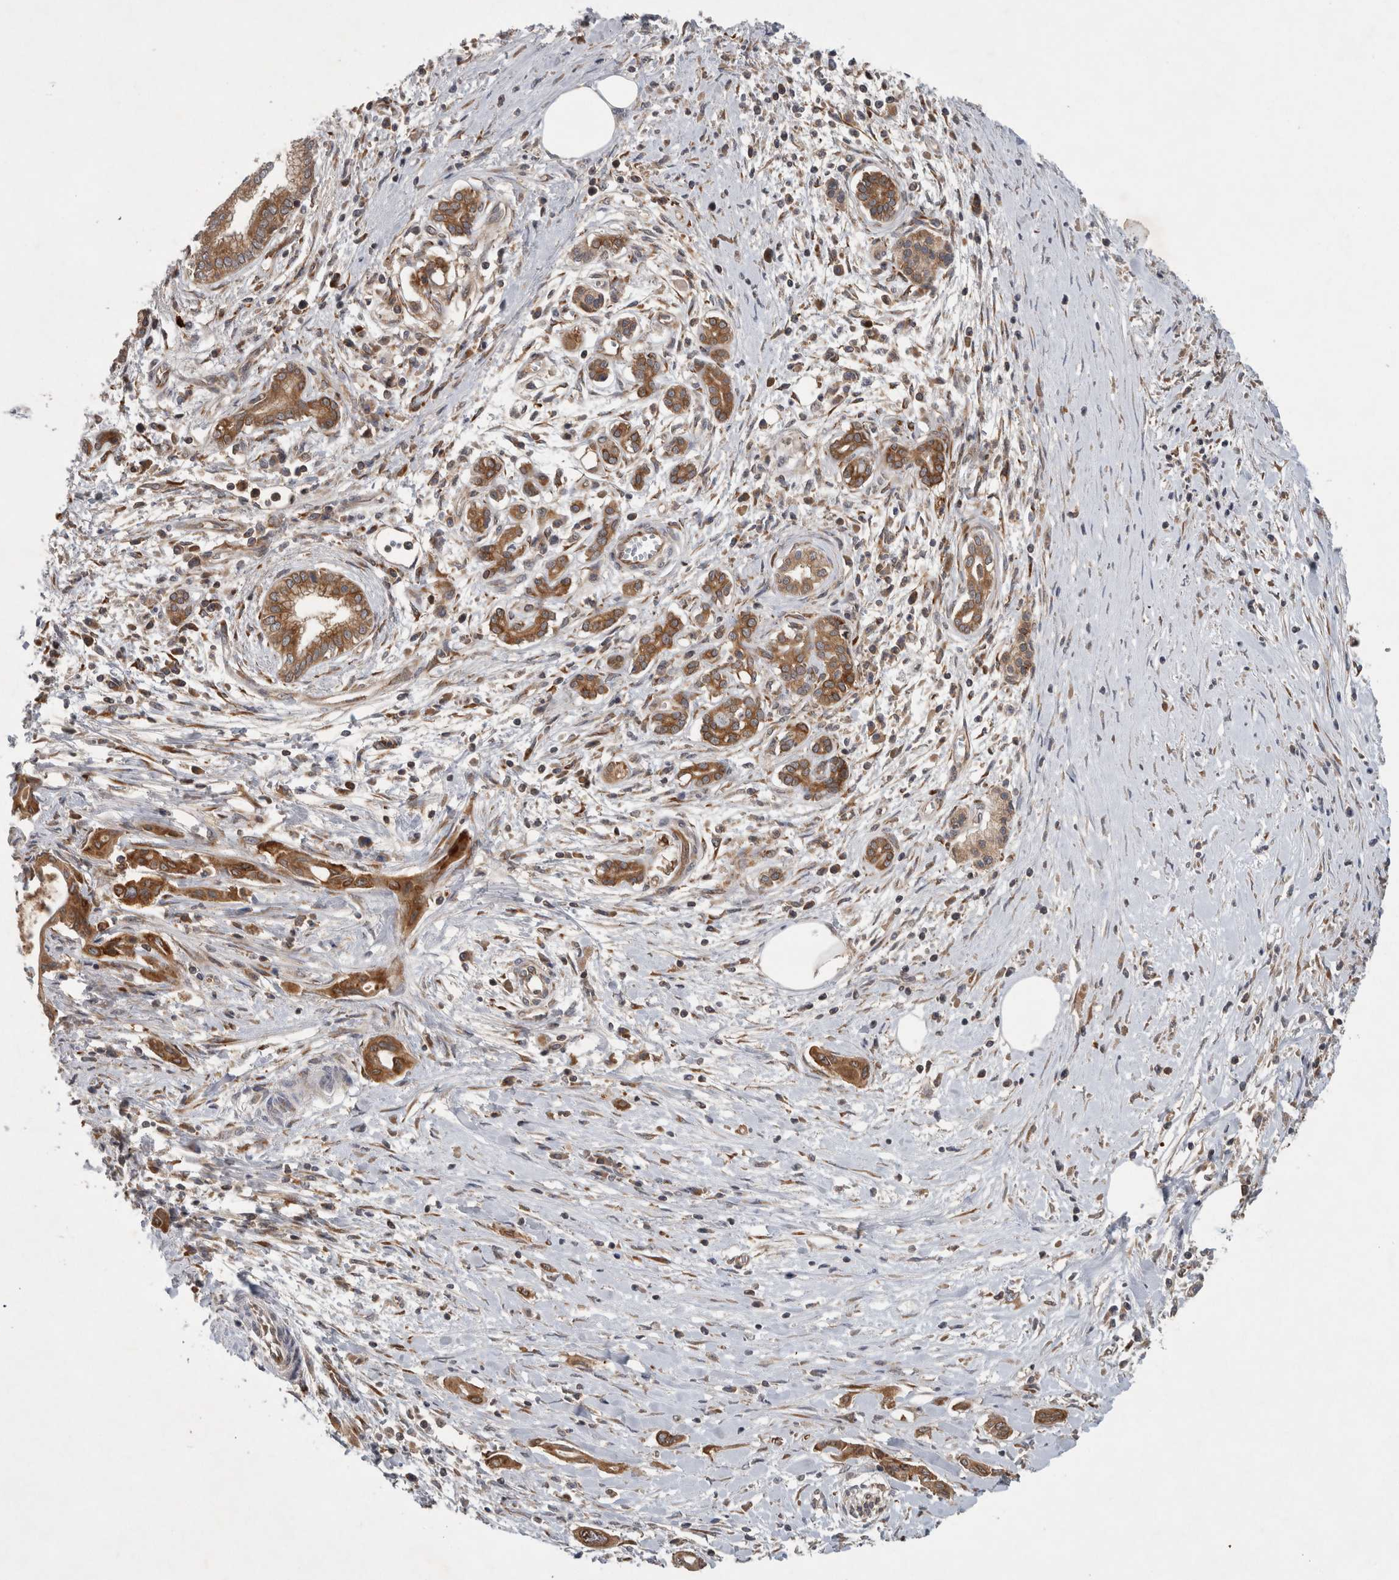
{"staining": {"intensity": "moderate", "quantity": ">75%", "location": "cytoplasmic/membranous"}, "tissue": "pancreatic cancer", "cell_type": "Tumor cells", "image_type": "cancer", "snomed": [{"axis": "morphology", "description": "Adenocarcinoma, NOS"}, {"axis": "topography", "description": "Pancreas"}], "caption": "Immunohistochemistry (IHC) photomicrograph of neoplastic tissue: pancreatic adenocarcinoma stained using IHC displays medium levels of moderate protein expression localized specifically in the cytoplasmic/membranous of tumor cells, appearing as a cytoplasmic/membranous brown color.", "gene": "PDCD2", "patient": {"sex": "male", "age": 58}}